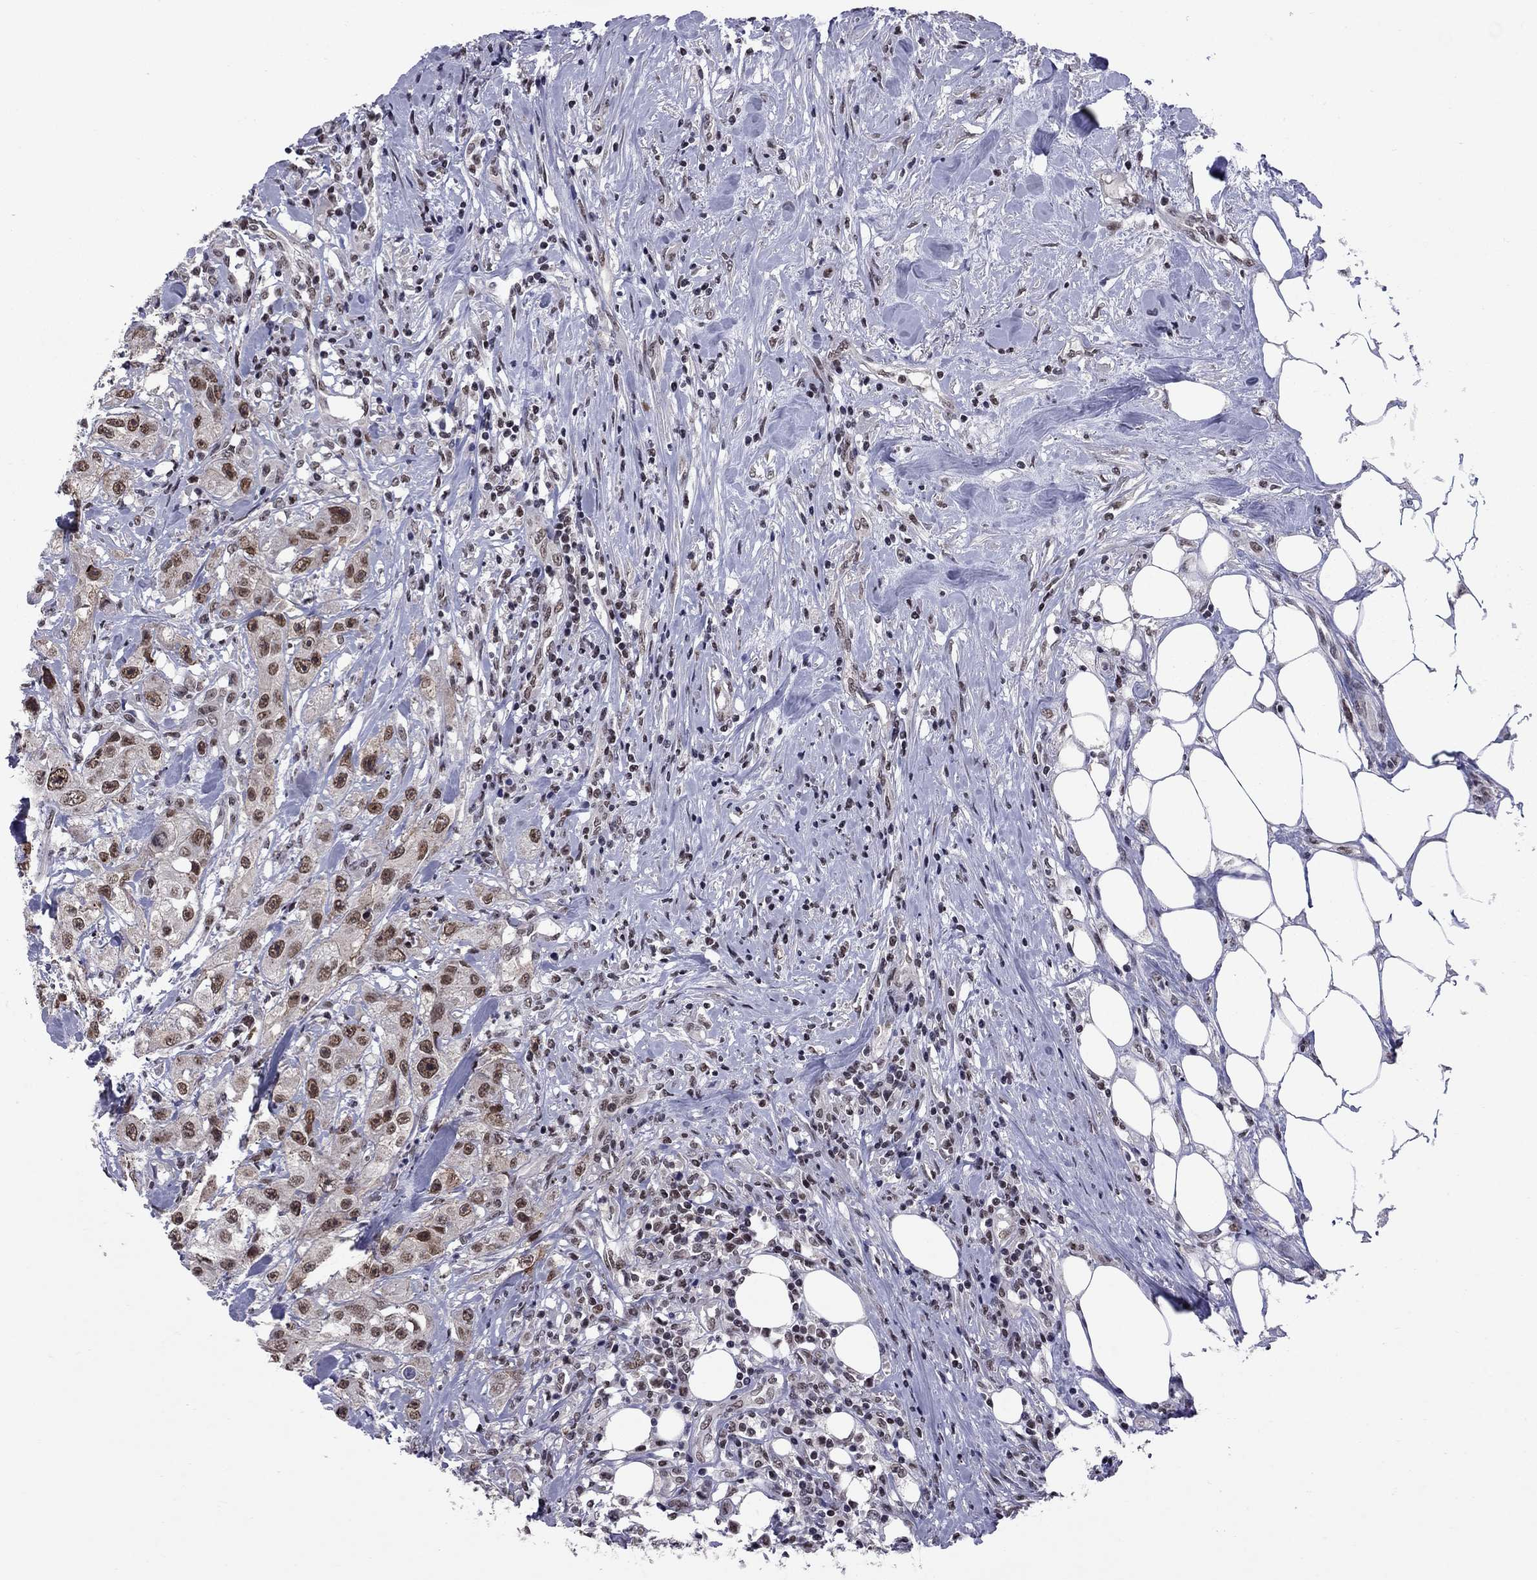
{"staining": {"intensity": "moderate", "quantity": ">75%", "location": "nuclear"}, "tissue": "urothelial cancer", "cell_type": "Tumor cells", "image_type": "cancer", "snomed": [{"axis": "morphology", "description": "Urothelial carcinoma, High grade"}, {"axis": "topography", "description": "Urinary bladder"}], "caption": "Urothelial cancer stained for a protein shows moderate nuclear positivity in tumor cells.", "gene": "TAF9", "patient": {"sex": "male", "age": 79}}